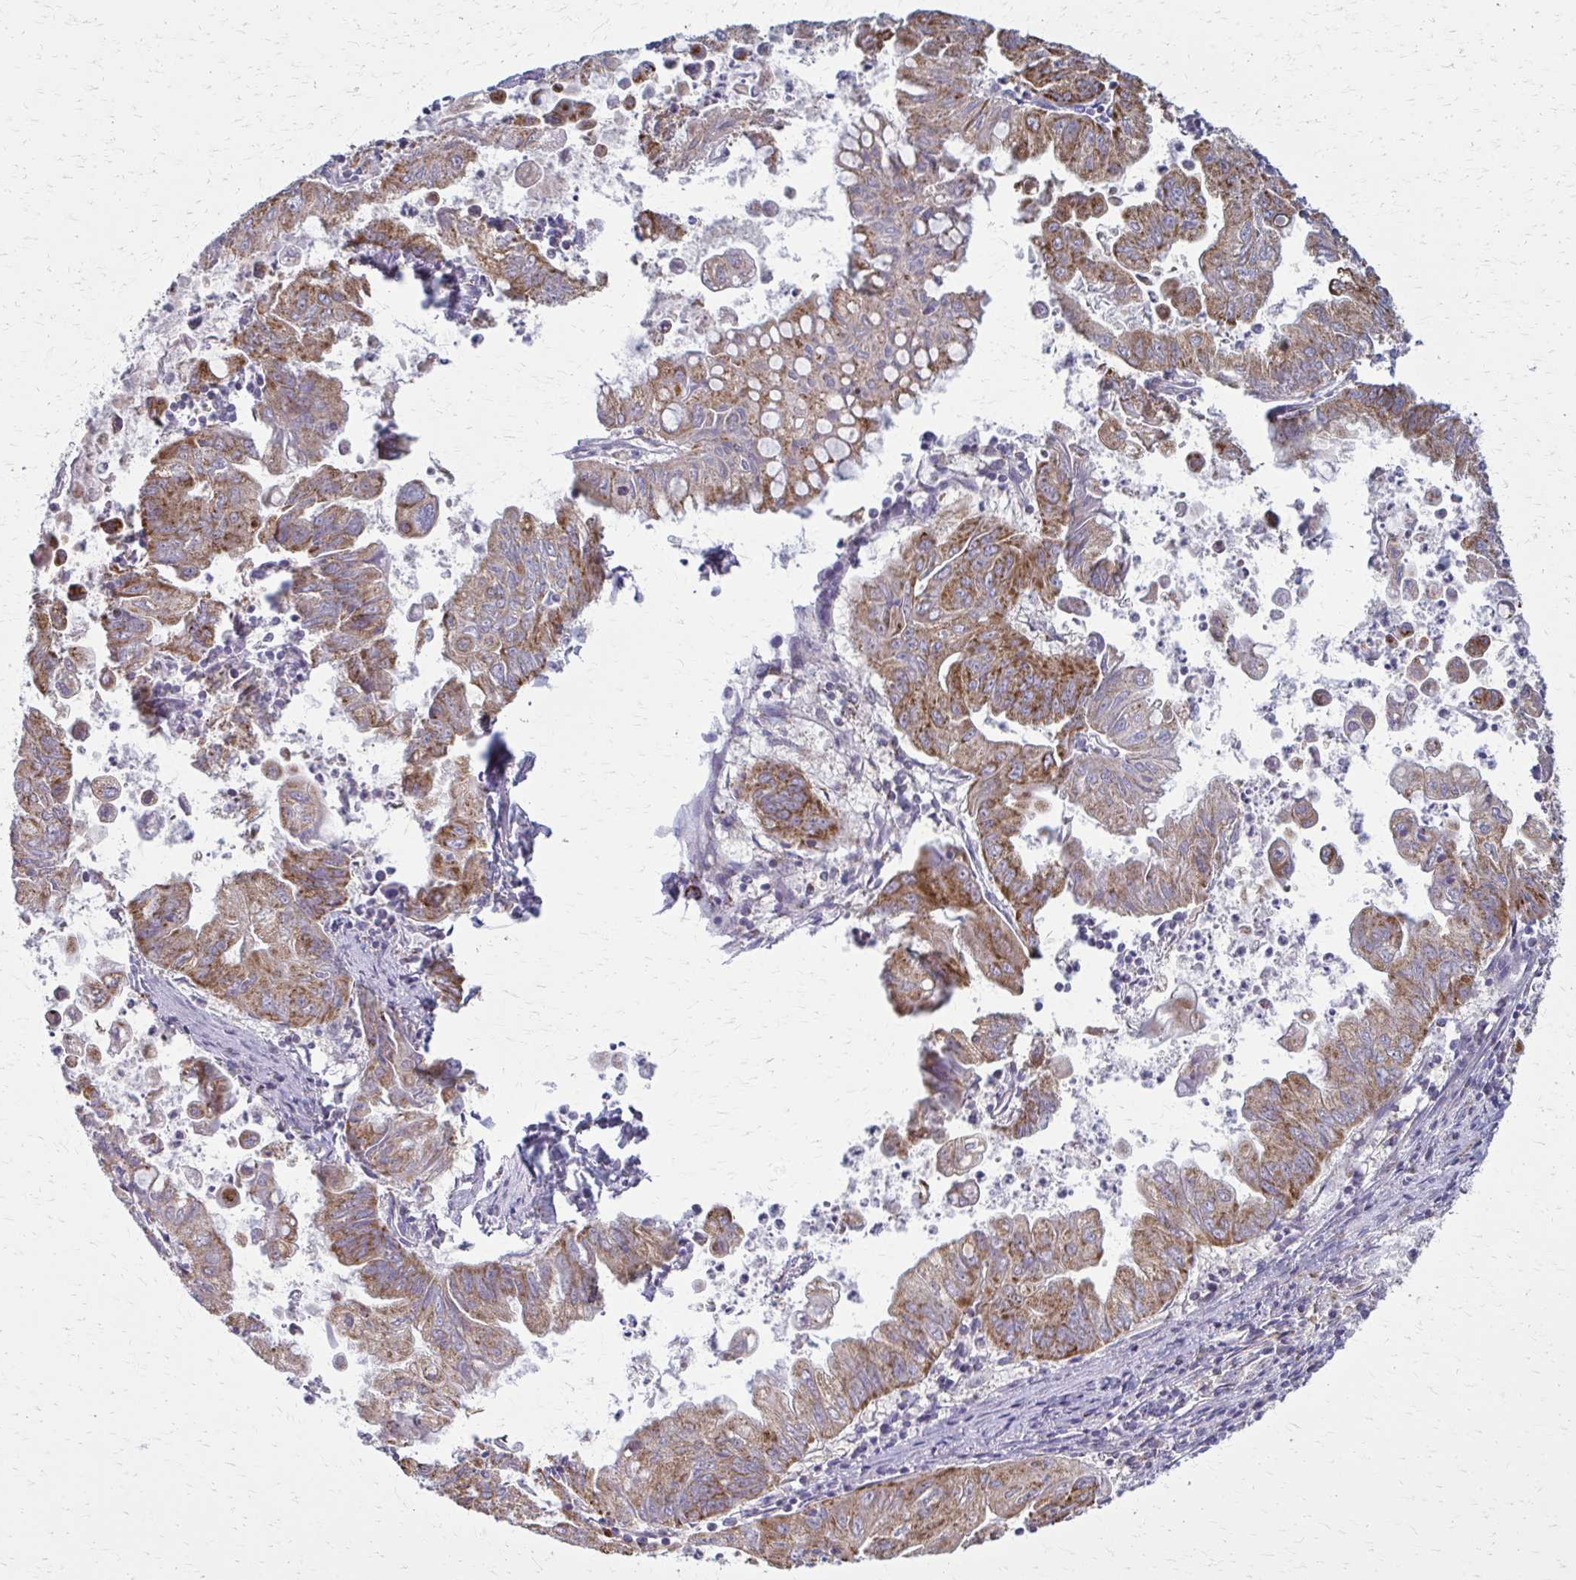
{"staining": {"intensity": "moderate", "quantity": ">75%", "location": "cytoplasmic/membranous"}, "tissue": "stomach cancer", "cell_type": "Tumor cells", "image_type": "cancer", "snomed": [{"axis": "morphology", "description": "Adenocarcinoma, NOS"}, {"axis": "topography", "description": "Stomach, upper"}], "caption": "Adenocarcinoma (stomach) stained with a protein marker exhibits moderate staining in tumor cells.", "gene": "TVP23A", "patient": {"sex": "male", "age": 80}}